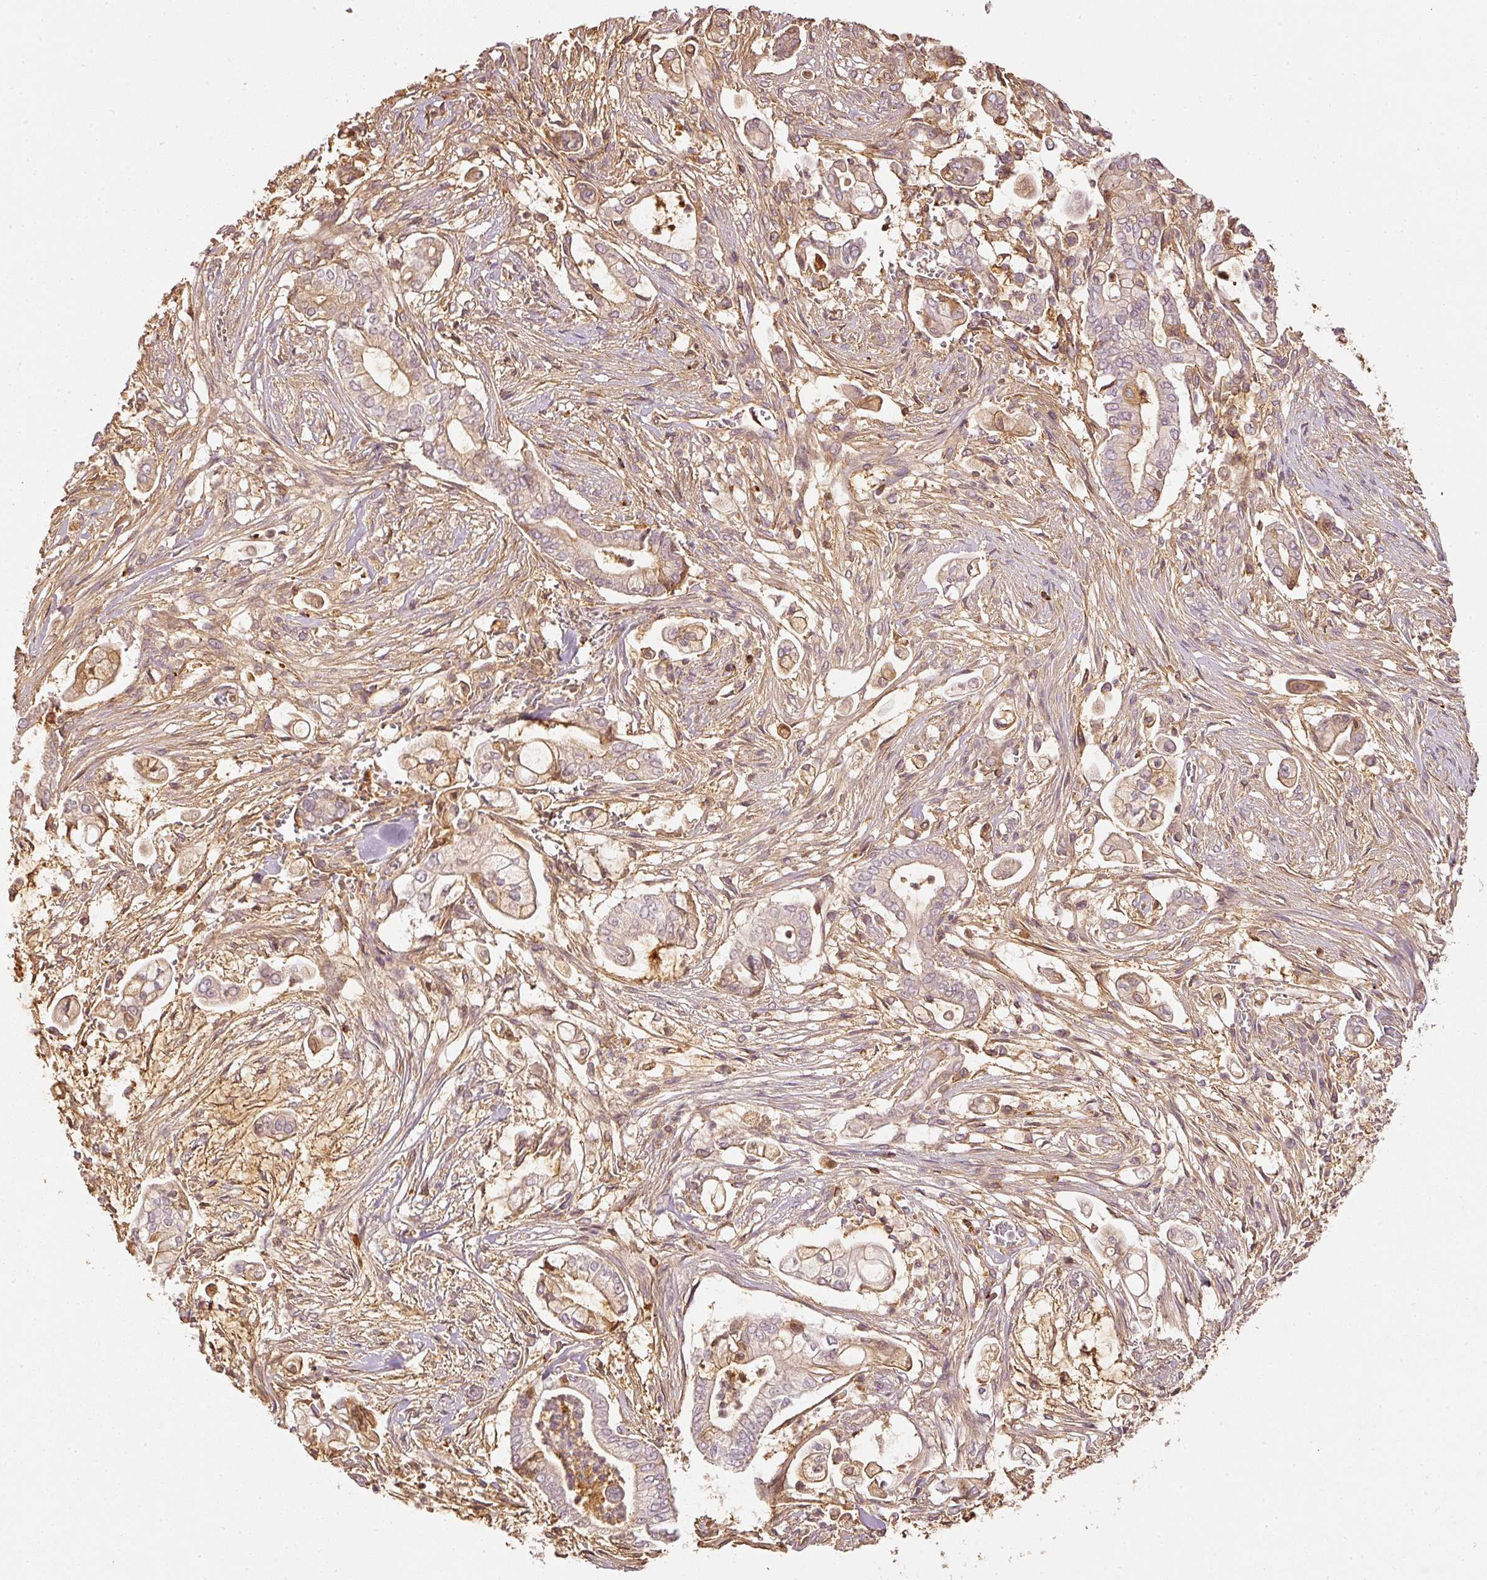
{"staining": {"intensity": "weak", "quantity": "25%-75%", "location": "cytoplasmic/membranous"}, "tissue": "pancreatic cancer", "cell_type": "Tumor cells", "image_type": "cancer", "snomed": [{"axis": "morphology", "description": "Adenocarcinoma, NOS"}, {"axis": "topography", "description": "Pancreas"}], "caption": "Human pancreatic cancer (adenocarcinoma) stained for a protein (brown) demonstrates weak cytoplasmic/membranous positive staining in approximately 25%-75% of tumor cells.", "gene": "EVL", "patient": {"sex": "female", "age": 69}}